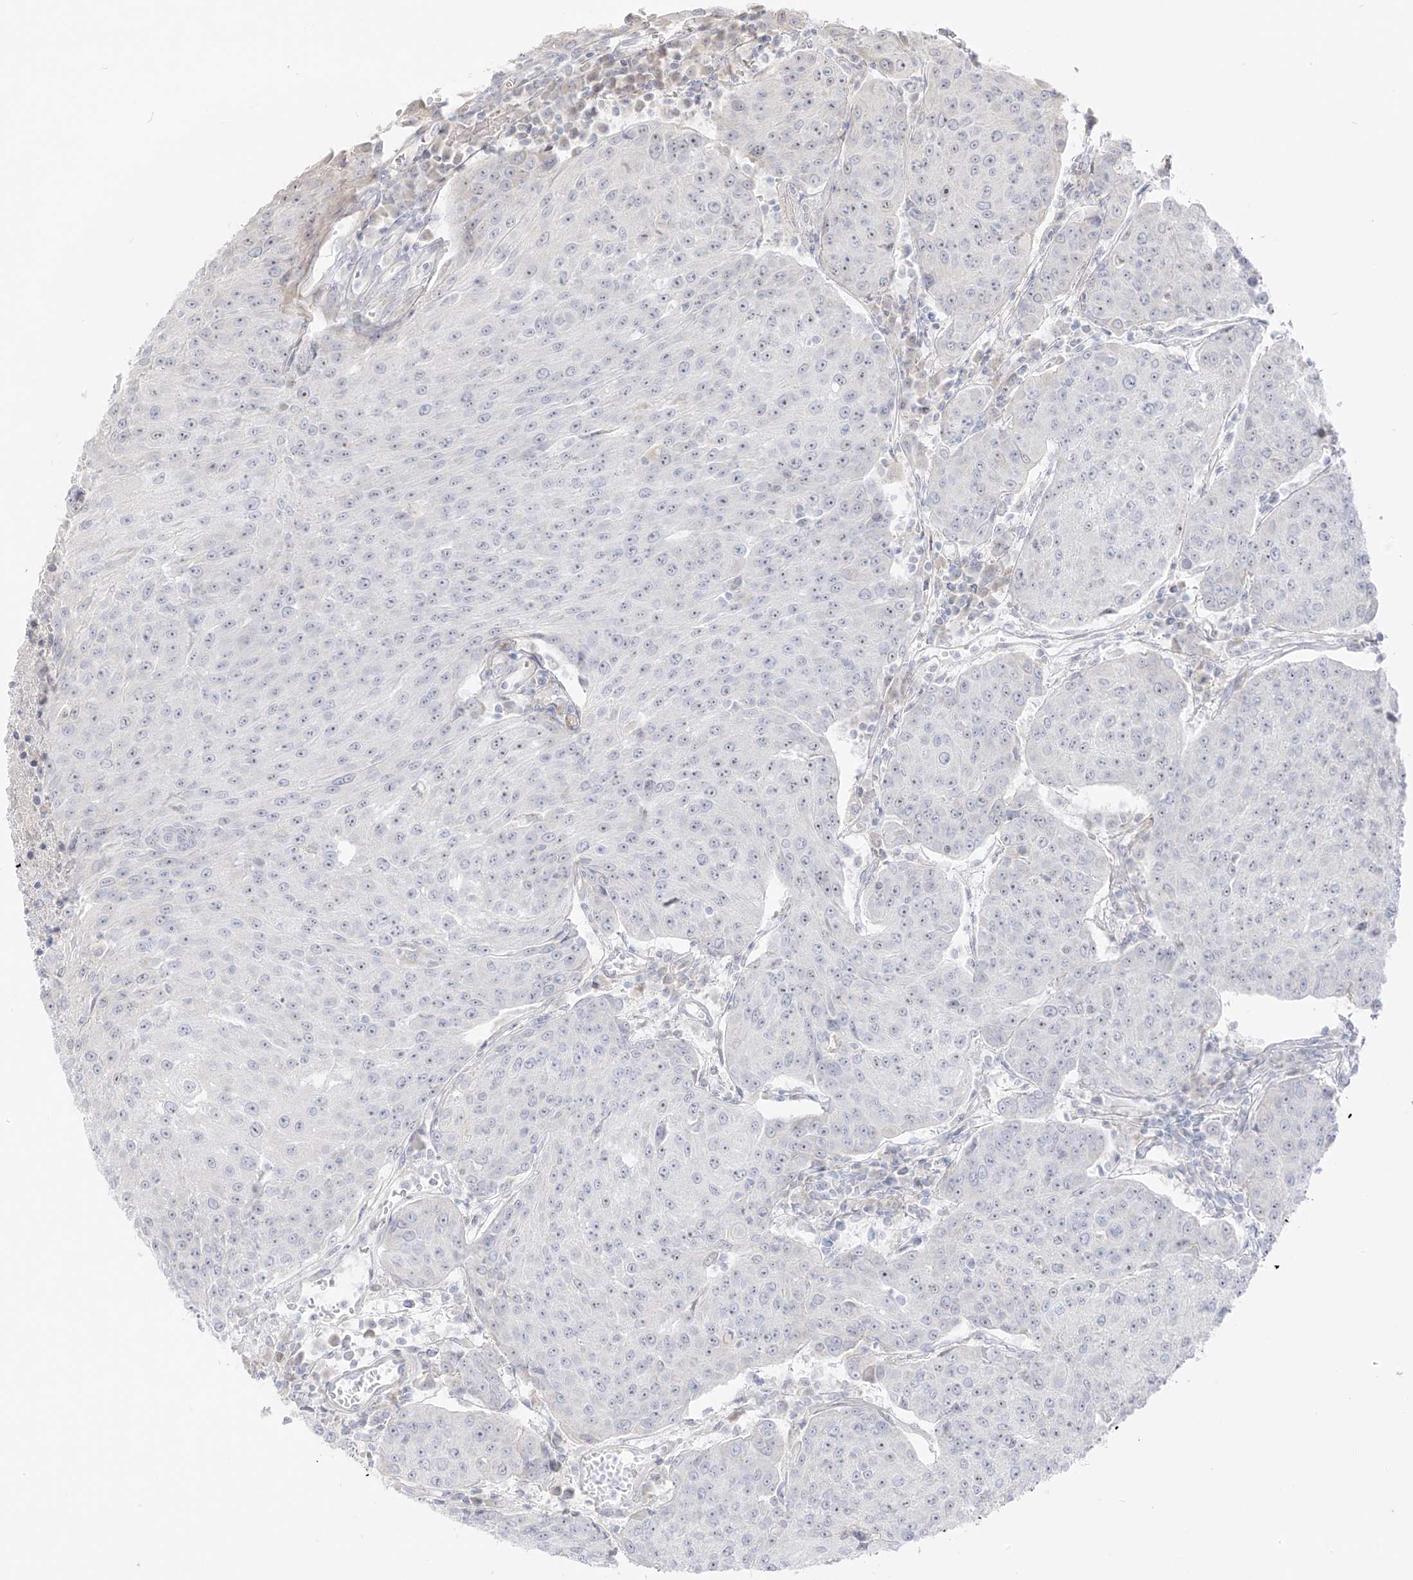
{"staining": {"intensity": "negative", "quantity": "none", "location": "none"}, "tissue": "urothelial cancer", "cell_type": "Tumor cells", "image_type": "cancer", "snomed": [{"axis": "morphology", "description": "Urothelial carcinoma, High grade"}, {"axis": "topography", "description": "Urinary bladder"}], "caption": "IHC photomicrograph of neoplastic tissue: human high-grade urothelial carcinoma stained with DAB reveals no significant protein expression in tumor cells. (DAB IHC visualized using brightfield microscopy, high magnification).", "gene": "C11orf87", "patient": {"sex": "female", "age": 85}}